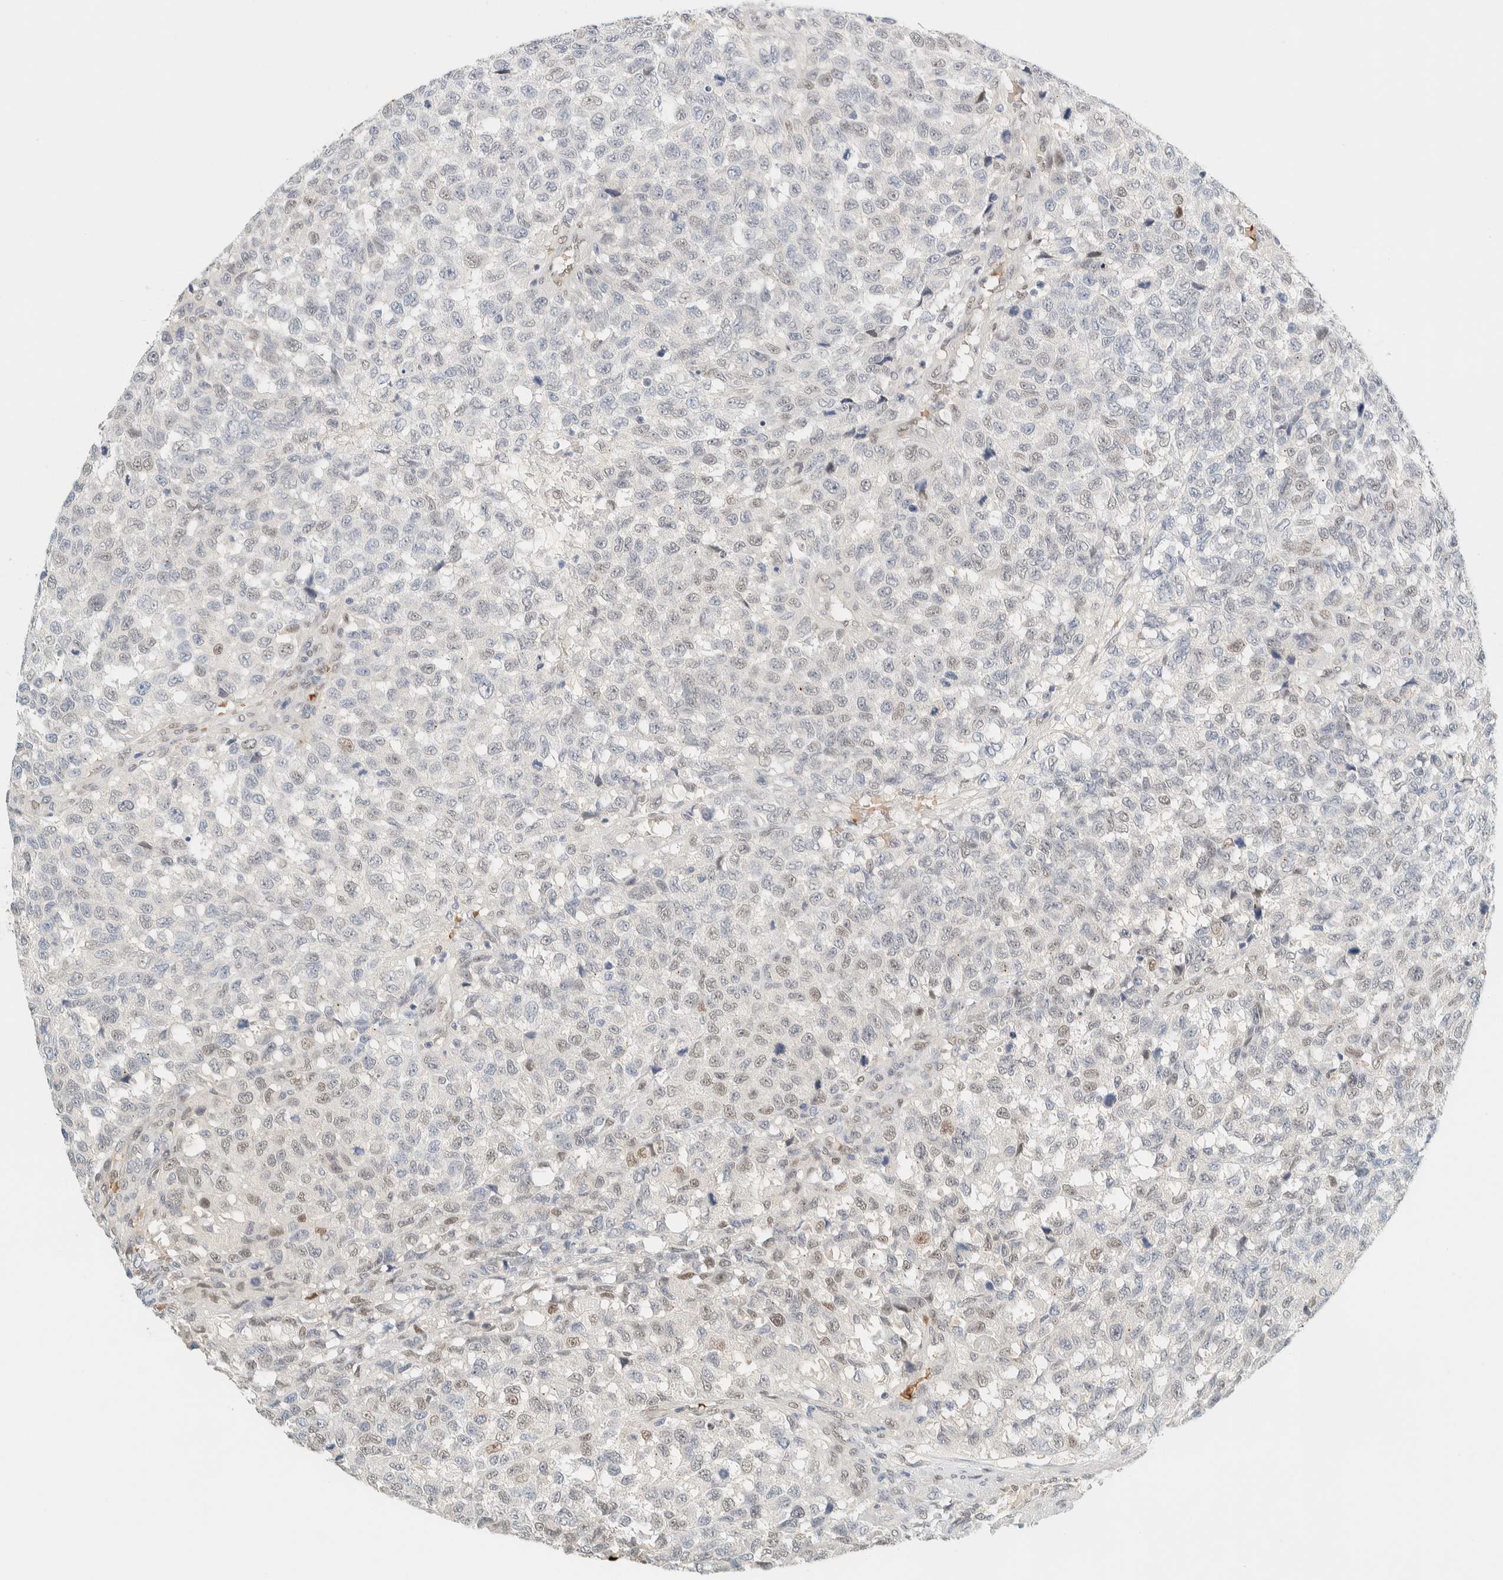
{"staining": {"intensity": "weak", "quantity": "<25%", "location": "nuclear"}, "tissue": "testis cancer", "cell_type": "Tumor cells", "image_type": "cancer", "snomed": [{"axis": "morphology", "description": "Seminoma, NOS"}, {"axis": "topography", "description": "Testis"}], "caption": "Testis cancer was stained to show a protein in brown. There is no significant staining in tumor cells.", "gene": "TSTD2", "patient": {"sex": "male", "age": 59}}